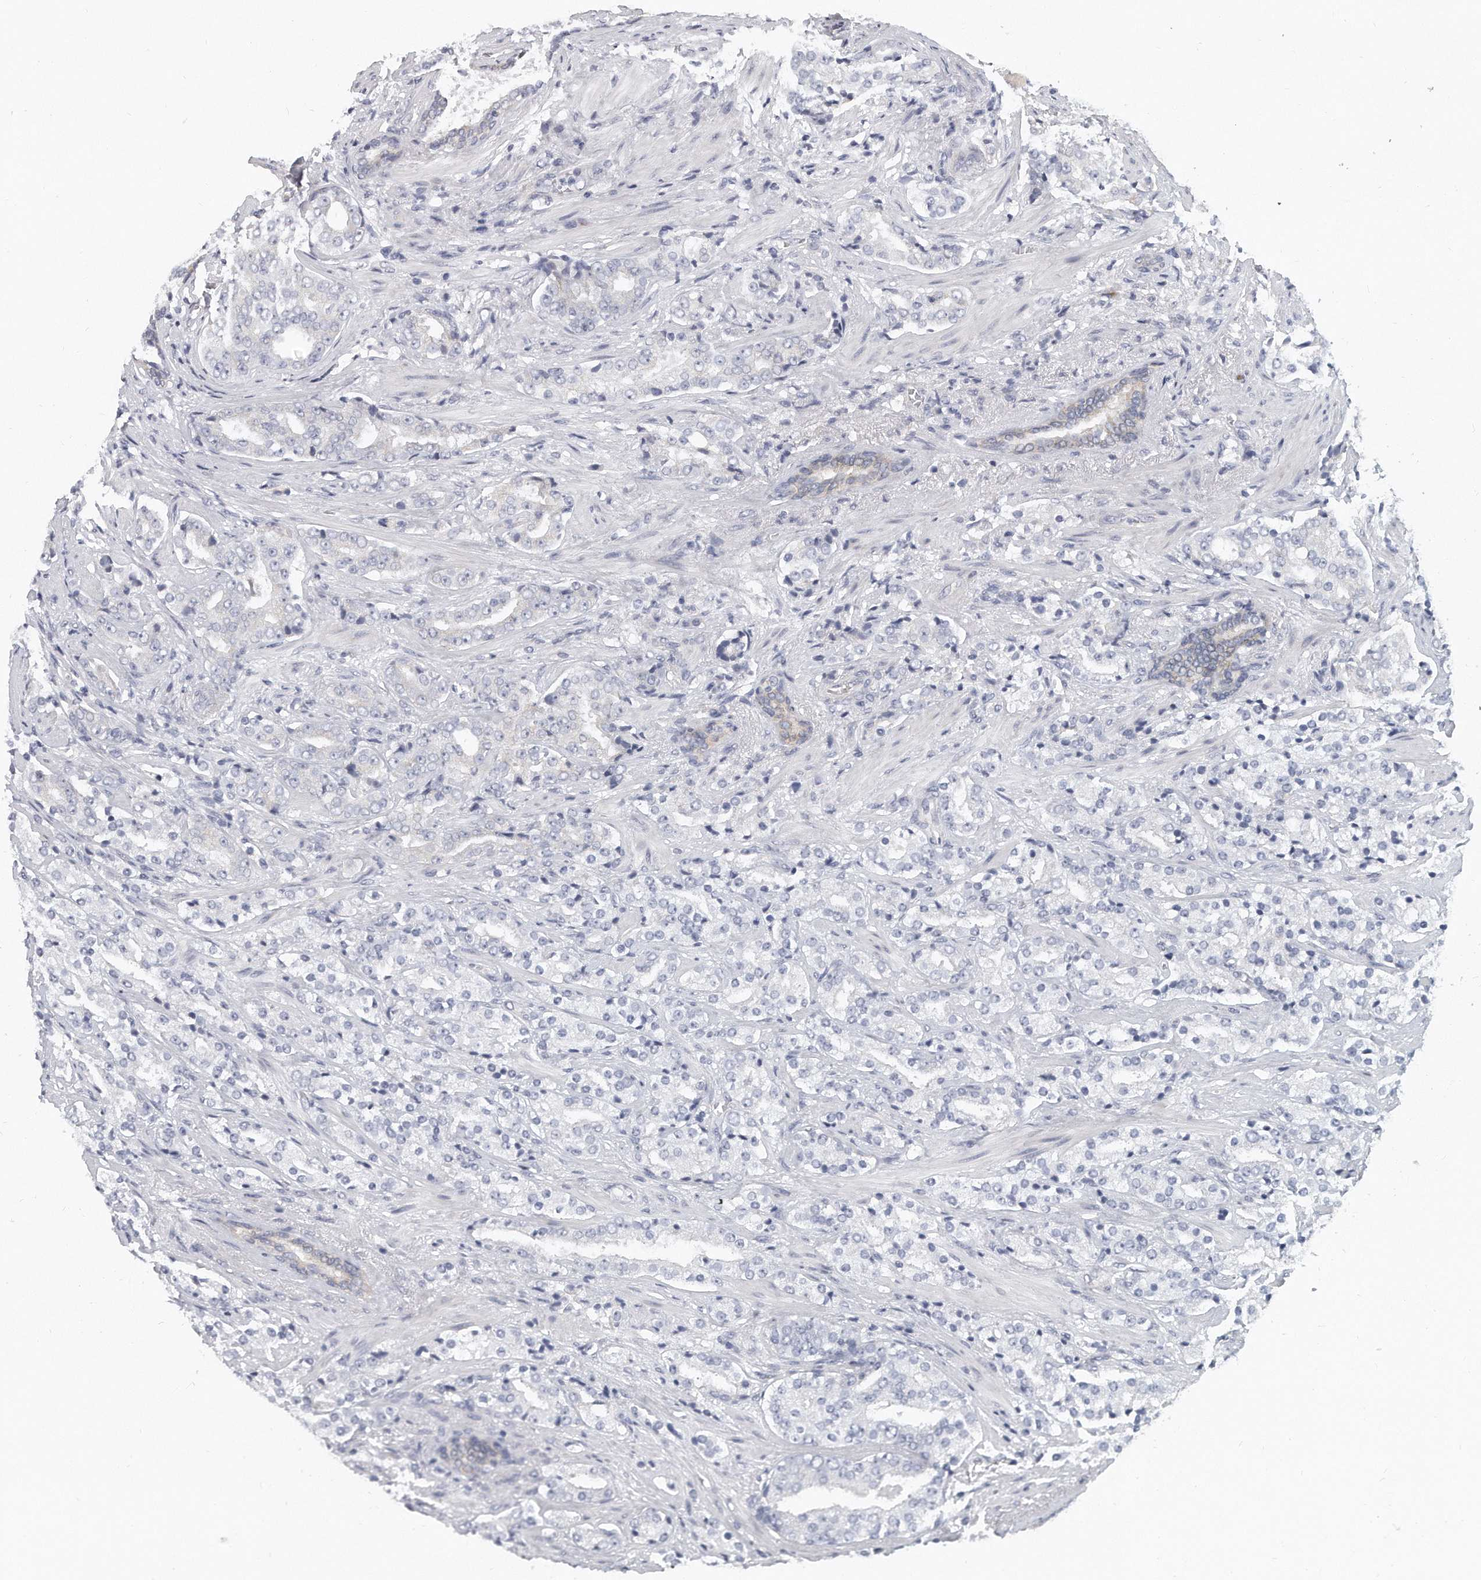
{"staining": {"intensity": "negative", "quantity": "none", "location": "none"}, "tissue": "prostate cancer", "cell_type": "Tumor cells", "image_type": "cancer", "snomed": [{"axis": "morphology", "description": "Adenocarcinoma, High grade"}, {"axis": "topography", "description": "Prostate"}], "caption": "Immunohistochemistry of high-grade adenocarcinoma (prostate) demonstrates no staining in tumor cells.", "gene": "PLEKHA6", "patient": {"sex": "male", "age": 71}}